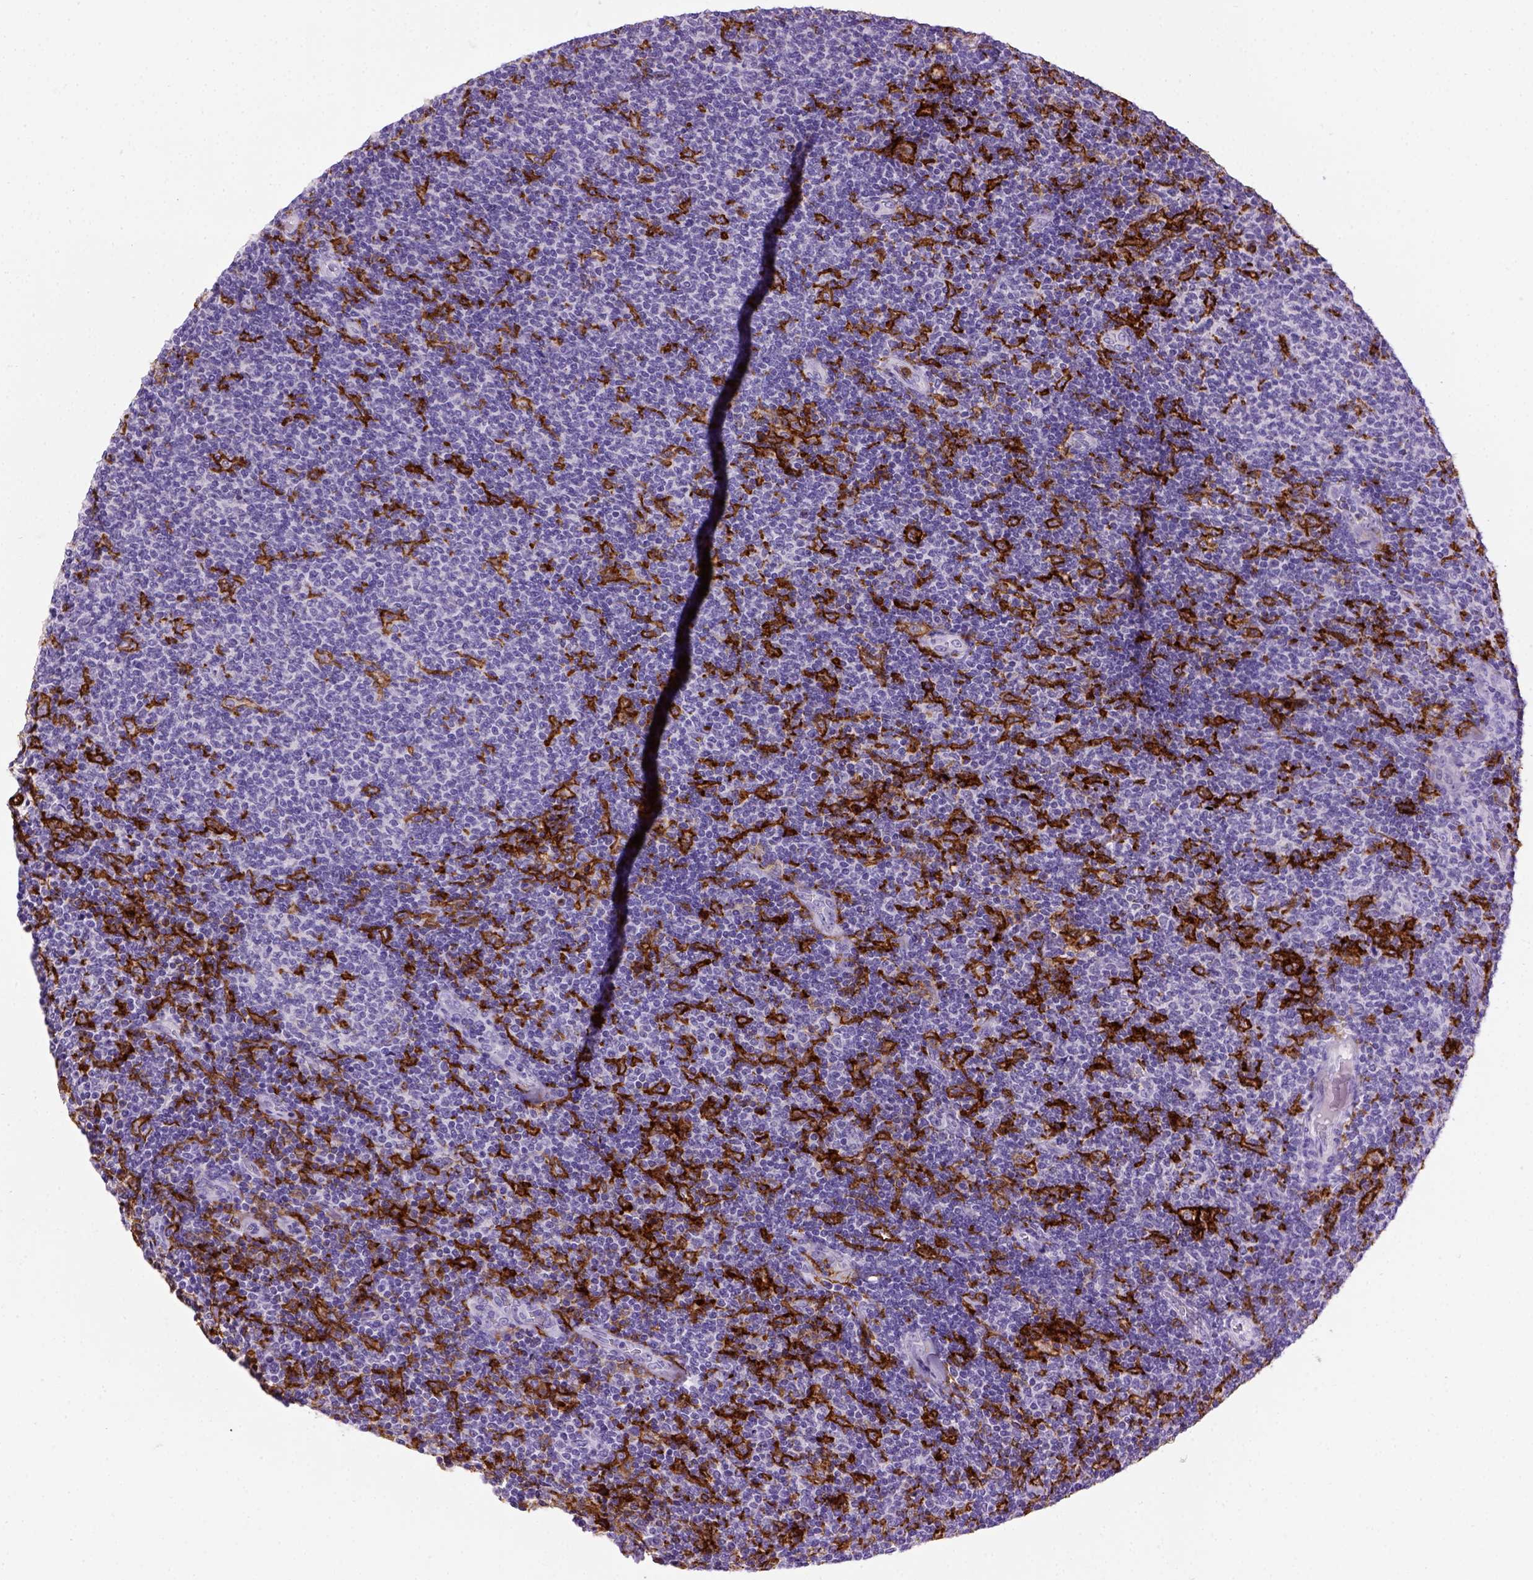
{"staining": {"intensity": "negative", "quantity": "none", "location": "none"}, "tissue": "lymphoma", "cell_type": "Tumor cells", "image_type": "cancer", "snomed": [{"axis": "morphology", "description": "Malignant lymphoma, non-Hodgkin's type, Low grade"}, {"axis": "topography", "description": "Lymph node"}], "caption": "DAB (3,3'-diaminobenzidine) immunohistochemical staining of lymphoma reveals no significant positivity in tumor cells.", "gene": "ITGAX", "patient": {"sex": "male", "age": 52}}